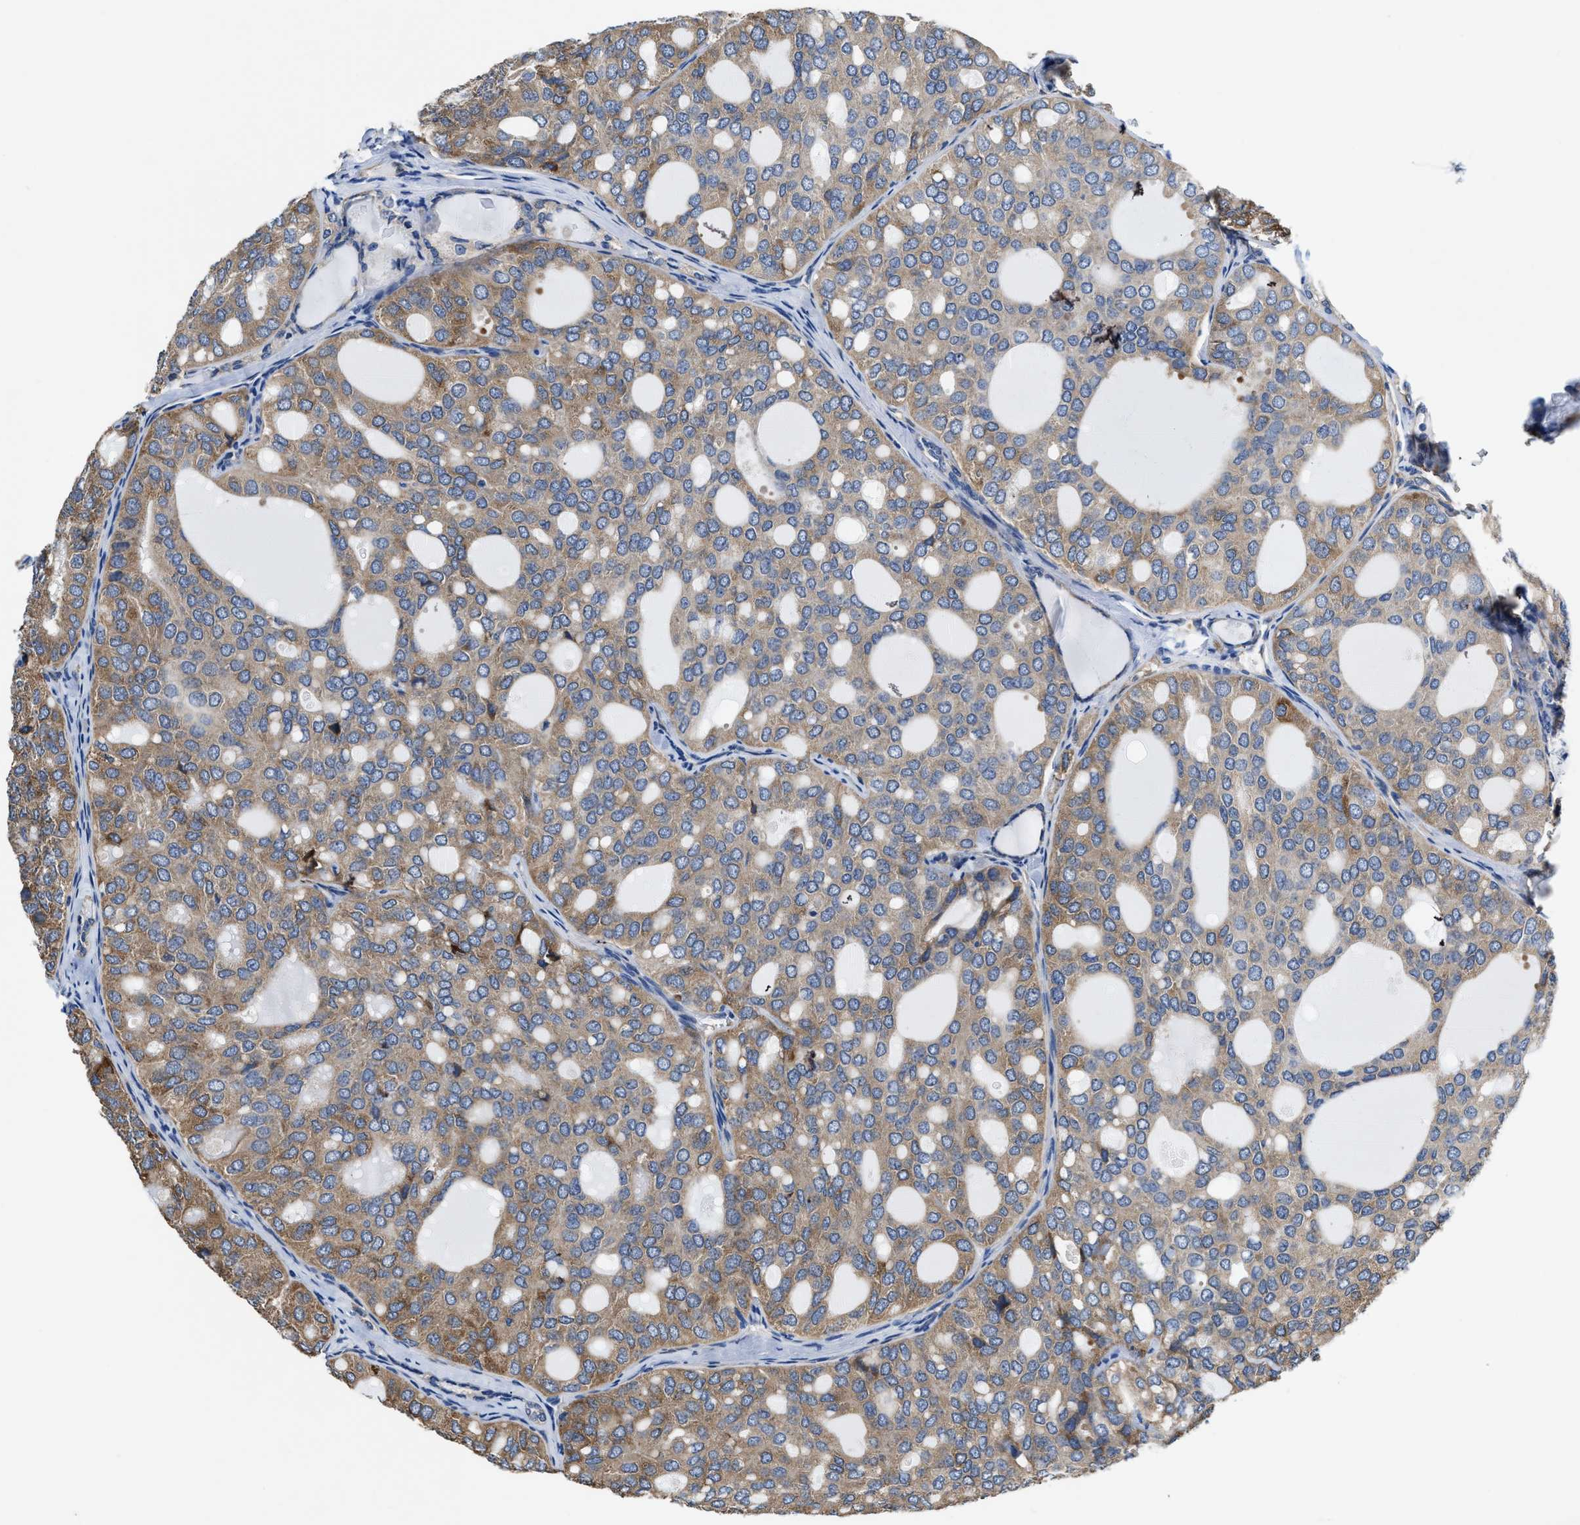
{"staining": {"intensity": "moderate", "quantity": ">75%", "location": "cytoplasmic/membranous"}, "tissue": "thyroid cancer", "cell_type": "Tumor cells", "image_type": "cancer", "snomed": [{"axis": "morphology", "description": "Follicular adenoma carcinoma, NOS"}, {"axis": "topography", "description": "Thyroid gland"}], "caption": "Immunohistochemistry (IHC) image of neoplastic tissue: human follicular adenoma carcinoma (thyroid) stained using immunohistochemistry reveals medium levels of moderate protein expression localized specifically in the cytoplasmic/membranous of tumor cells, appearing as a cytoplasmic/membranous brown color.", "gene": "C22orf42", "patient": {"sex": "male", "age": 75}}